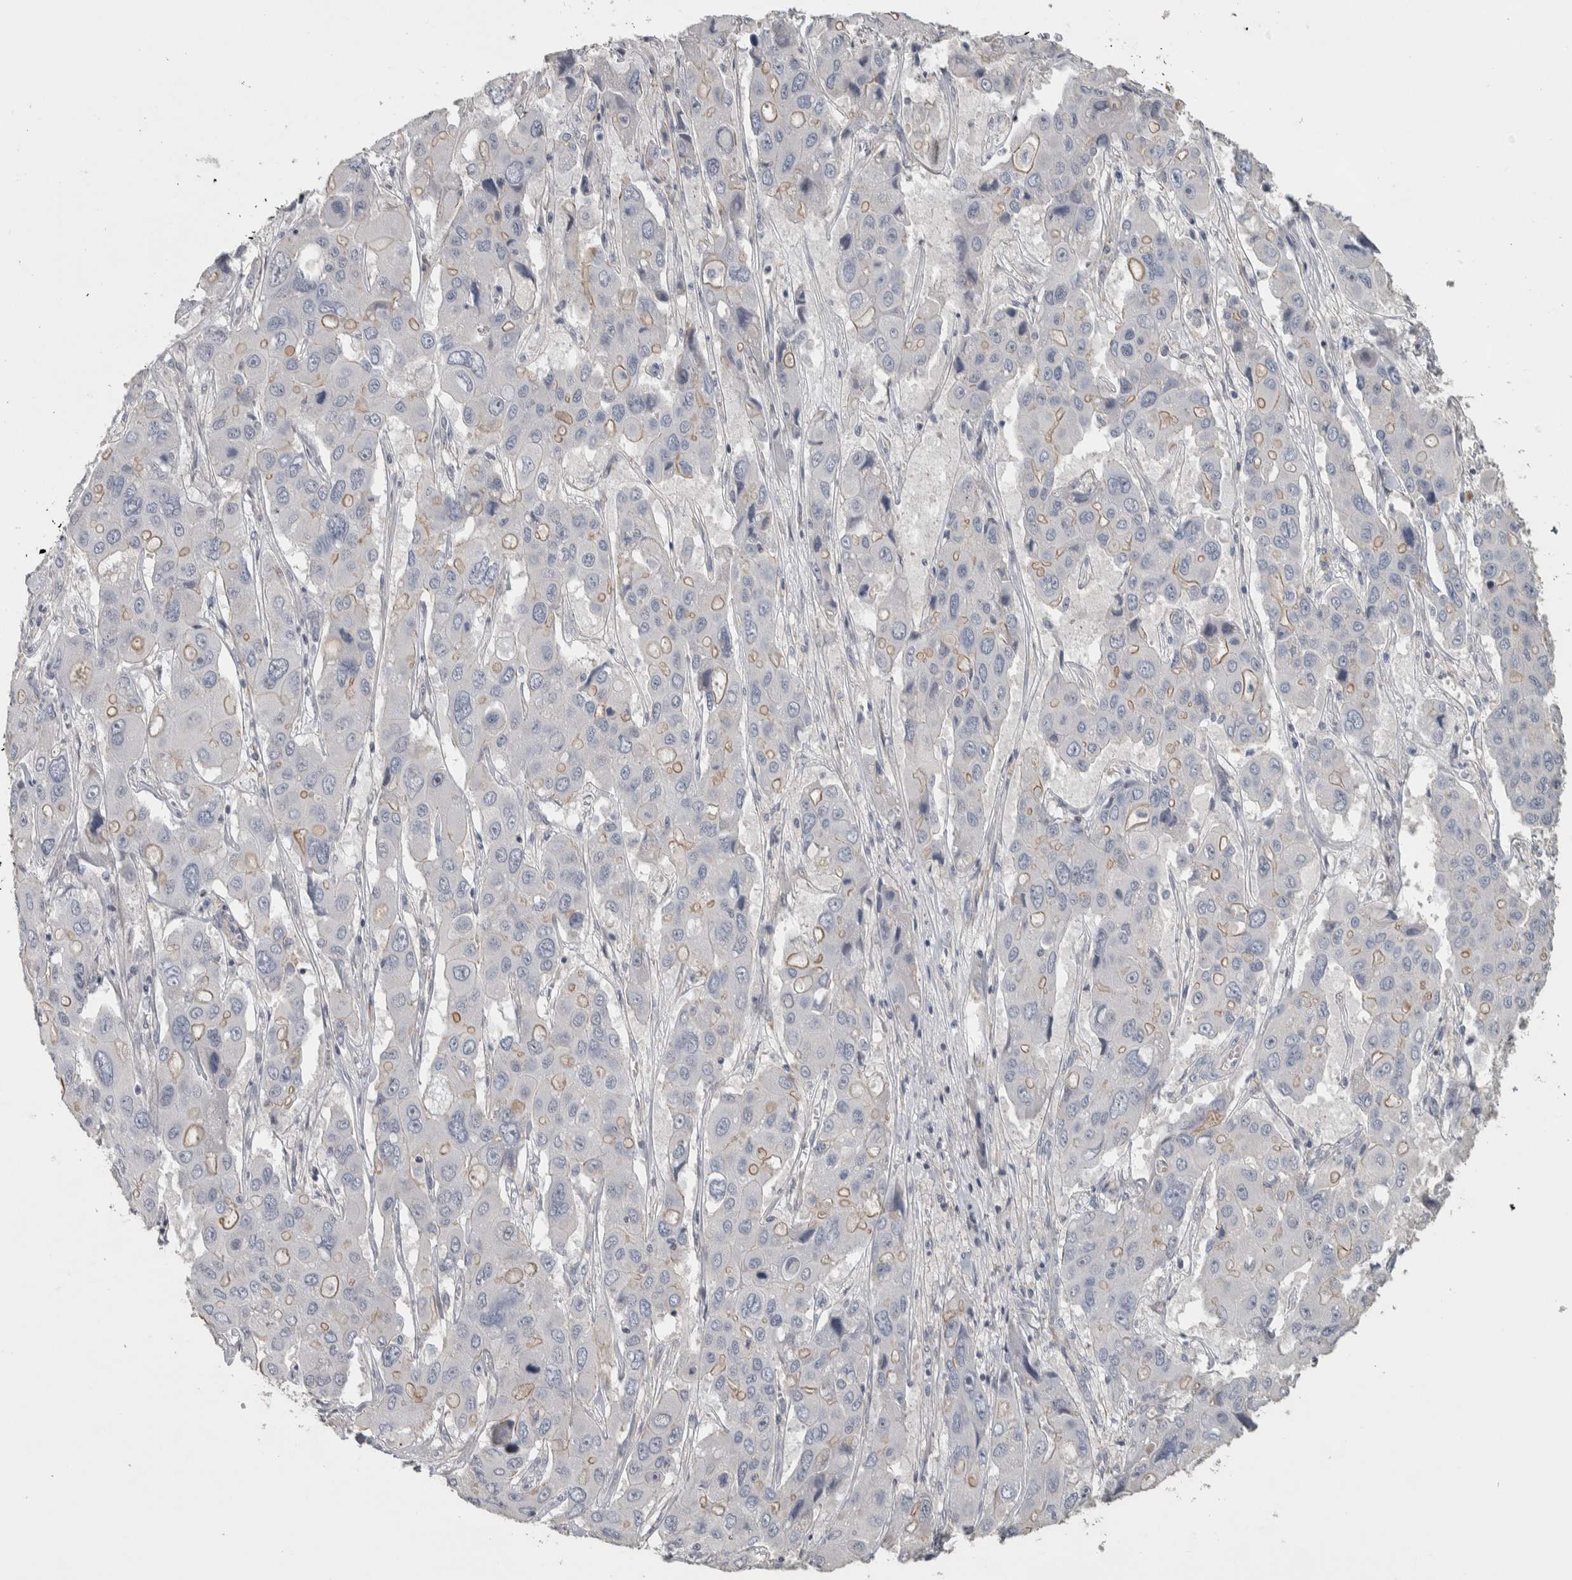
{"staining": {"intensity": "weak", "quantity": "25%-75%", "location": "cytoplasmic/membranous"}, "tissue": "liver cancer", "cell_type": "Tumor cells", "image_type": "cancer", "snomed": [{"axis": "morphology", "description": "Cholangiocarcinoma"}, {"axis": "topography", "description": "Liver"}], "caption": "The photomicrograph exhibits immunohistochemical staining of cholangiocarcinoma (liver). There is weak cytoplasmic/membranous positivity is seen in approximately 25%-75% of tumor cells.", "gene": "DCAF10", "patient": {"sex": "male", "age": 67}}